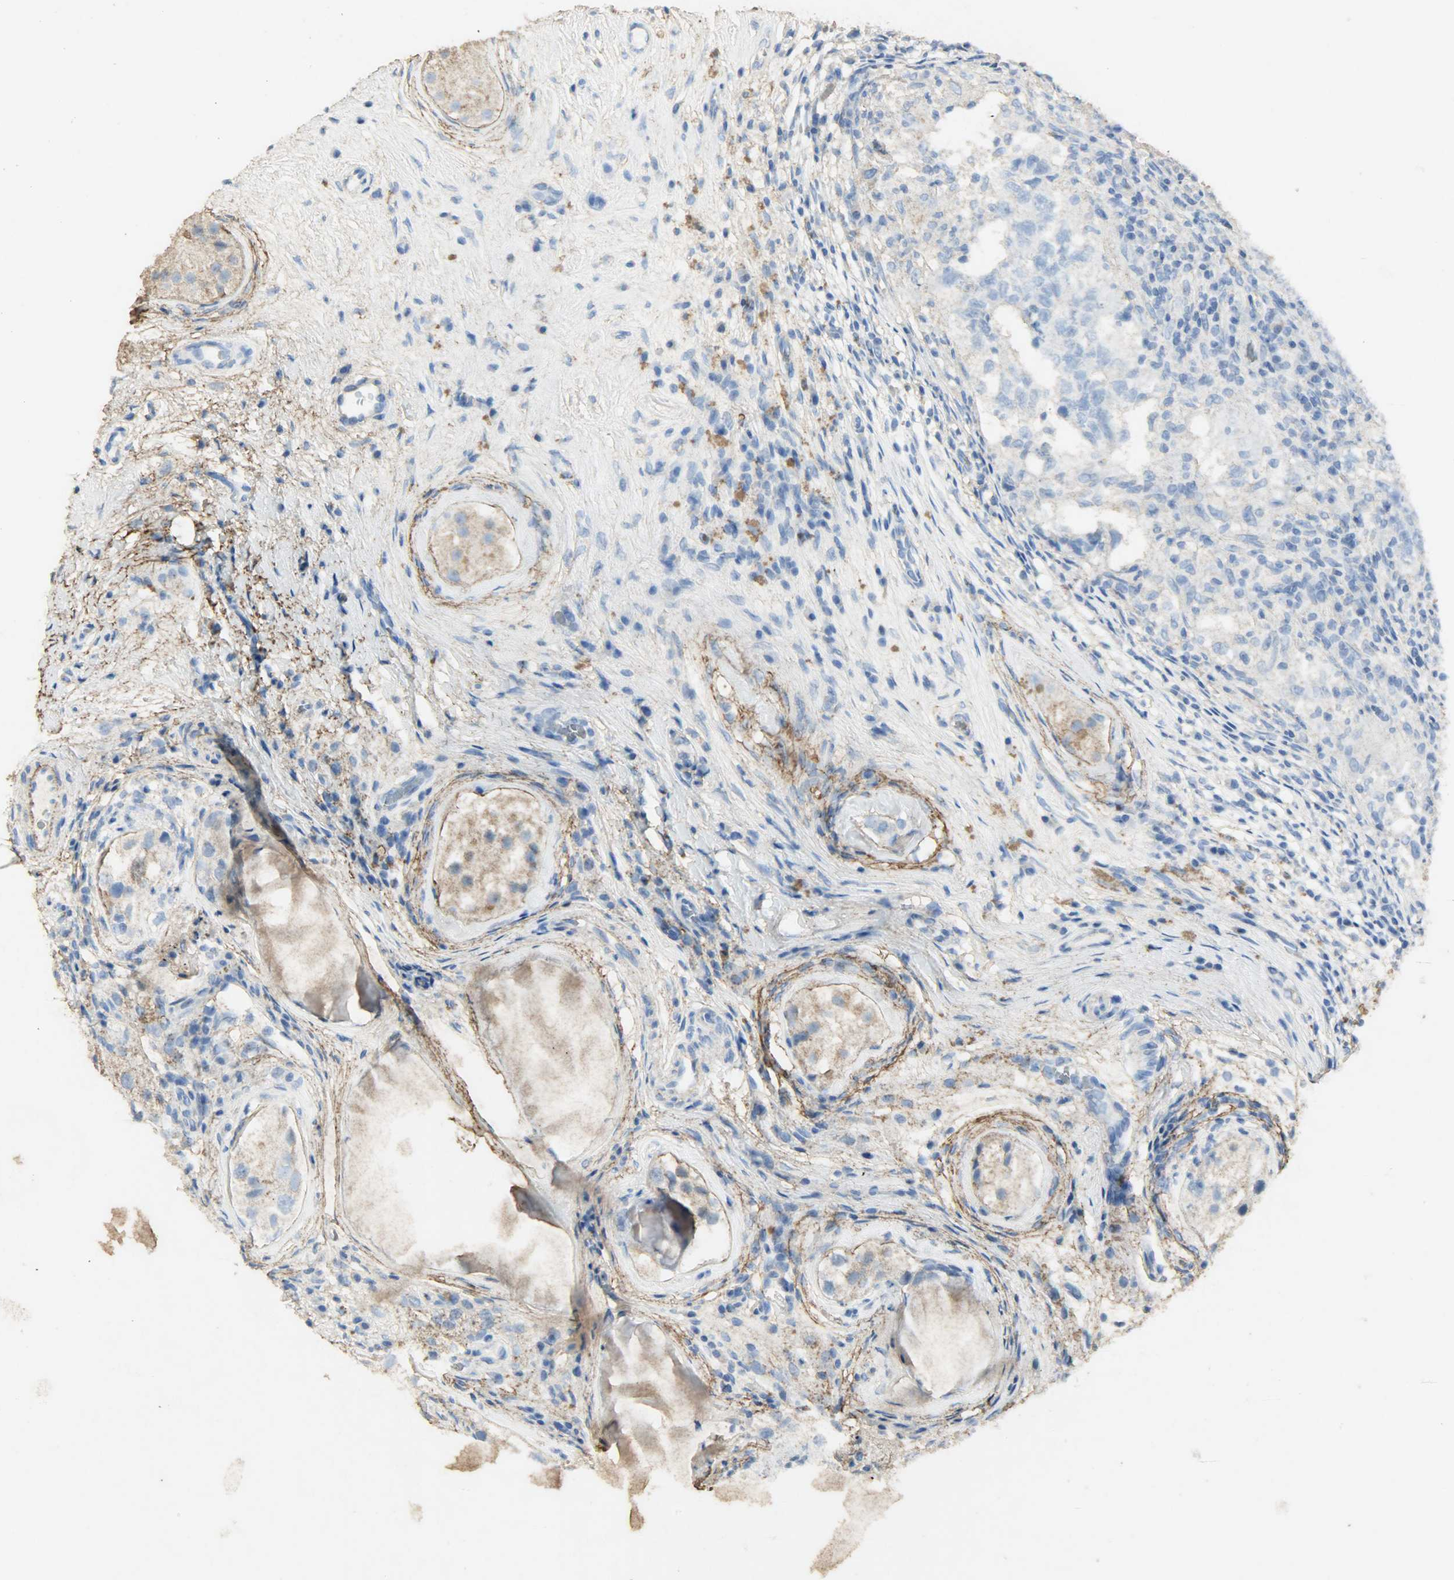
{"staining": {"intensity": "negative", "quantity": "none", "location": "none"}, "tissue": "testis cancer", "cell_type": "Tumor cells", "image_type": "cancer", "snomed": [{"axis": "morphology", "description": "Carcinoma, Embryonal, NOS"}, {"axis": "topography", "description": "Testis"}], "caption": "A high-resolution histopathology image shows immunohistochemistry (IHC) staining of embryonal carcinoma (testis), which shows no significant expression in tumor cells. (DAB immunohistochemistry (IHC), high magnification).", "gene": "ASB9", "patient": {"sex": "male", "age": 21}}